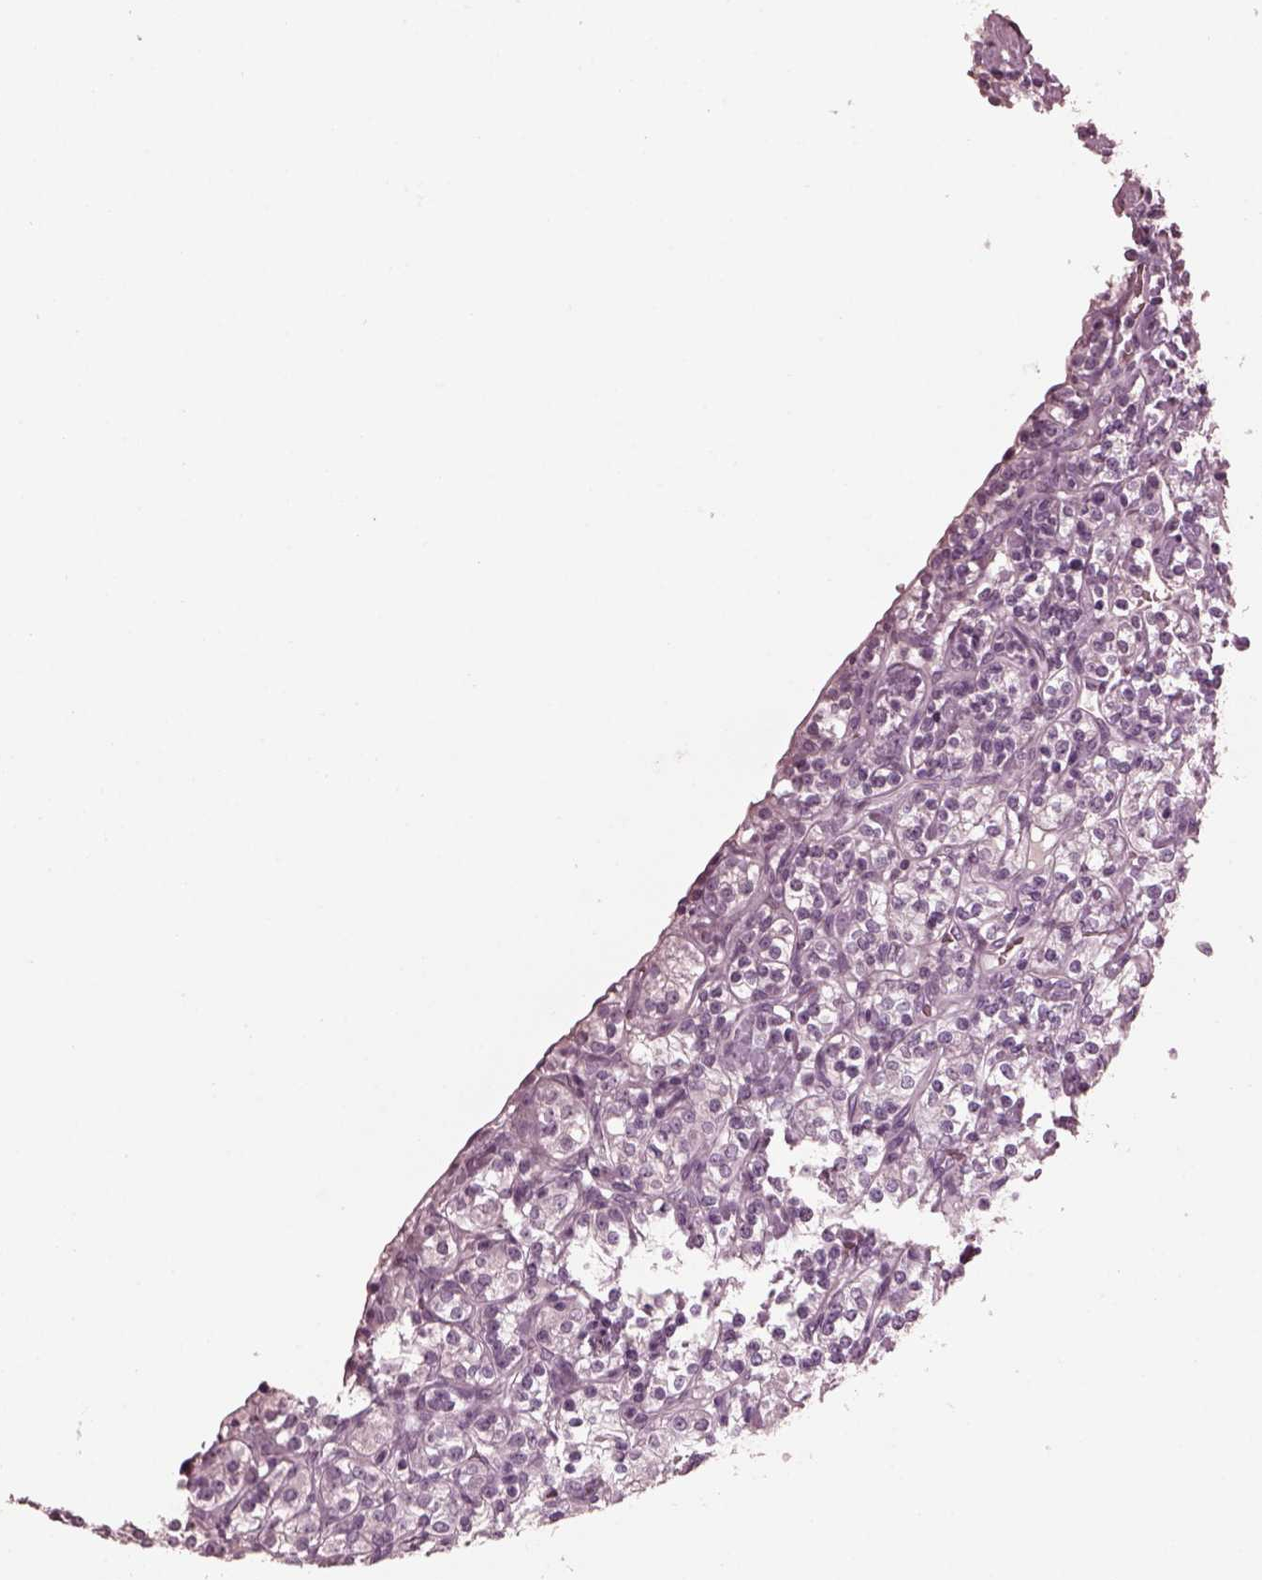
{"staining": {"intensity": "negative", "quantity": "none", "location": "none"}, "tissue": "renal cancer", "cell_type": "Tumor cells", "image_type": "cancer", "snomed": [{"axis": "morphology", "description": "Adenocarcinoma, NOS"}, {"axis": "topography", "description": "Kidney"}], "caption": "An image of renal adenocarcinoma stained for a protein shows no brown staining in tumor cells. (IHC, brightfield microscopy, high magnification).", "gene": "CGA", "patient": {"sex": "male", "age": 77}}